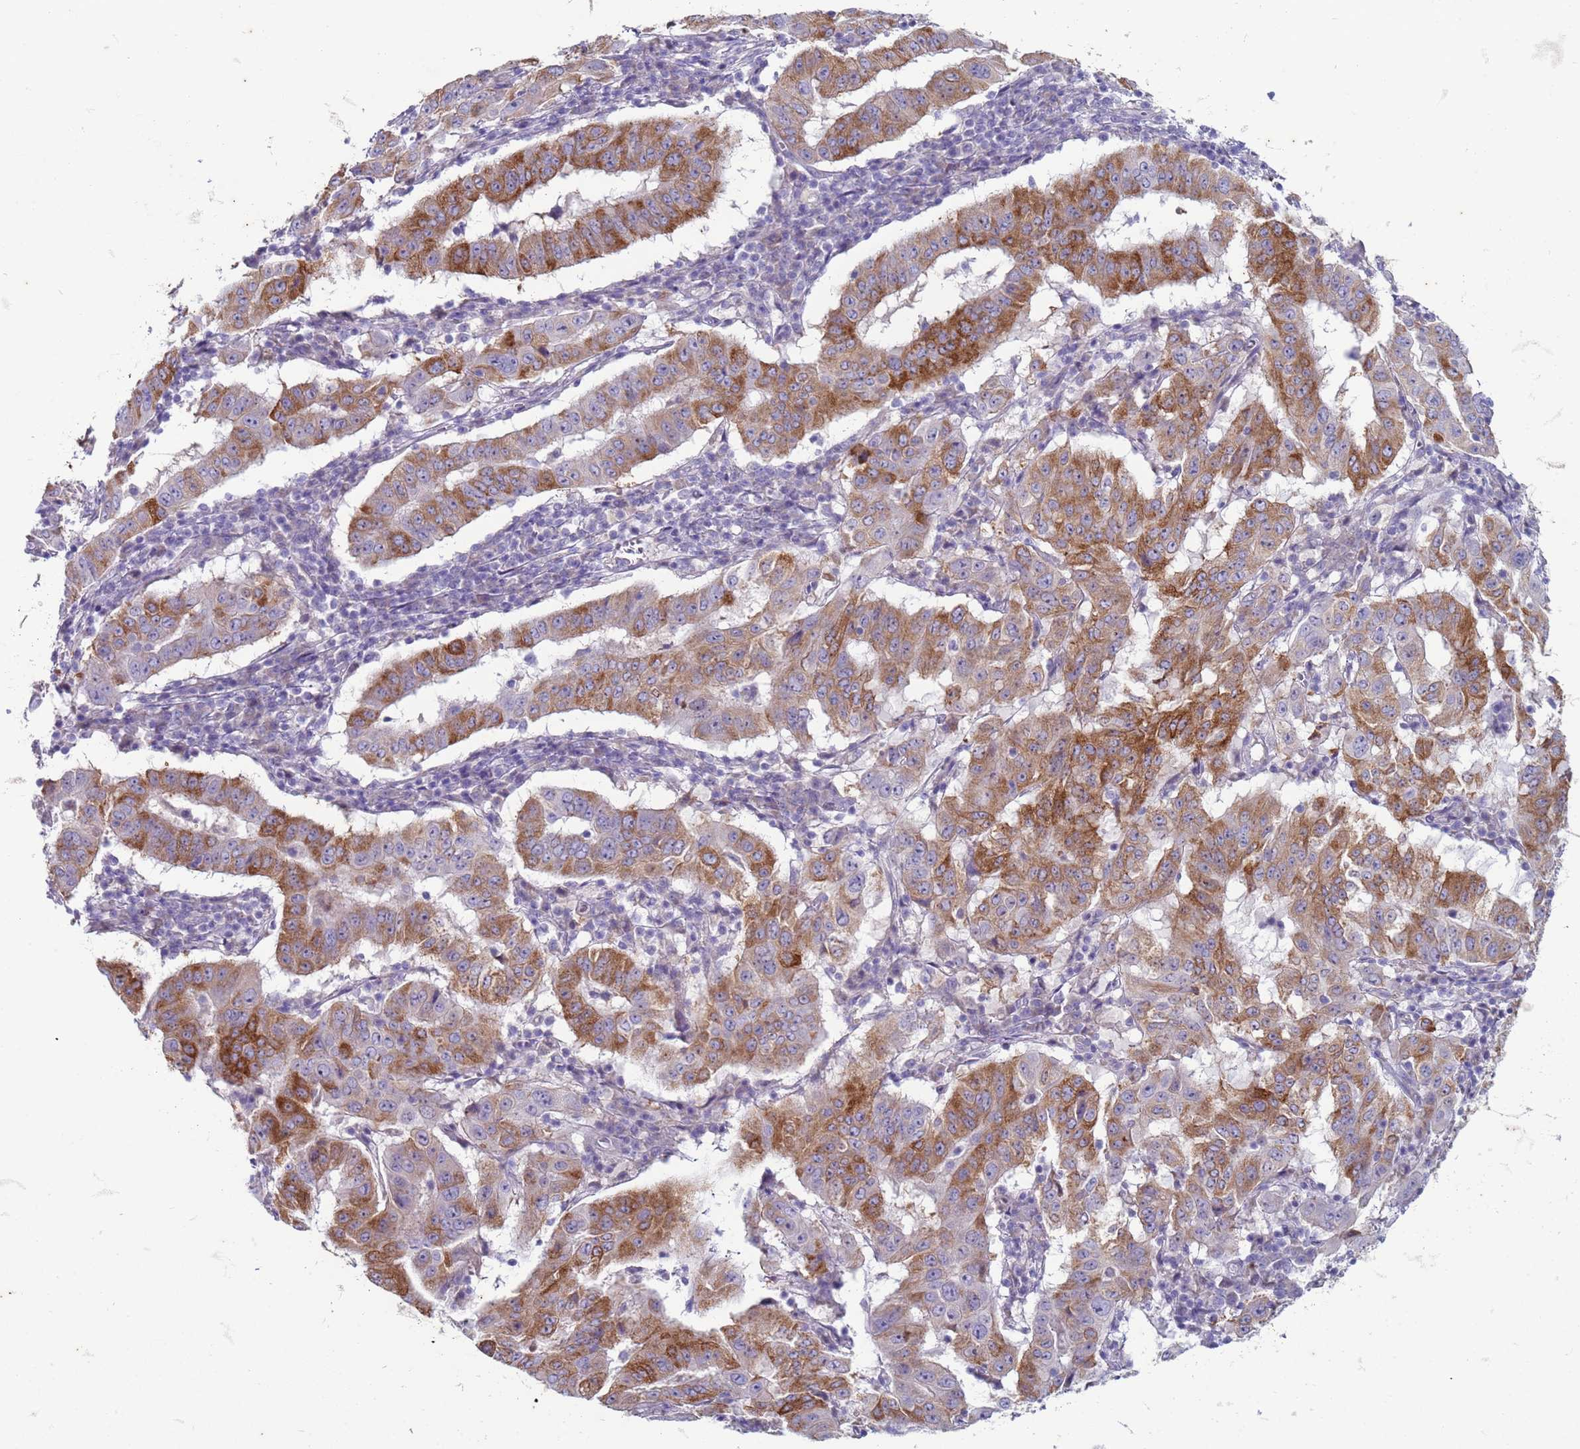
{"staining": {"intensity": "strong", "quantity": "25%-75%", "location": "cytoplasmic/membranous"}, "tissue": "pancreatic cancer", "cell_type": "Tumor cells", "image_type": "cancer", "snomed": [{"axis": "morphology", "description": "Adenocarcinoma, NOS"}, {"axis": "topography", "description": "Pancreas"}], "caption": "Pancreatic adenocarcinoma stained for a protein (brown) shows strong cytoplasmic/membranous positive staining in about 25%-75% of tumor cells.", "gene": "SUCO", "patient": {"sex": "male", "age": 63}}